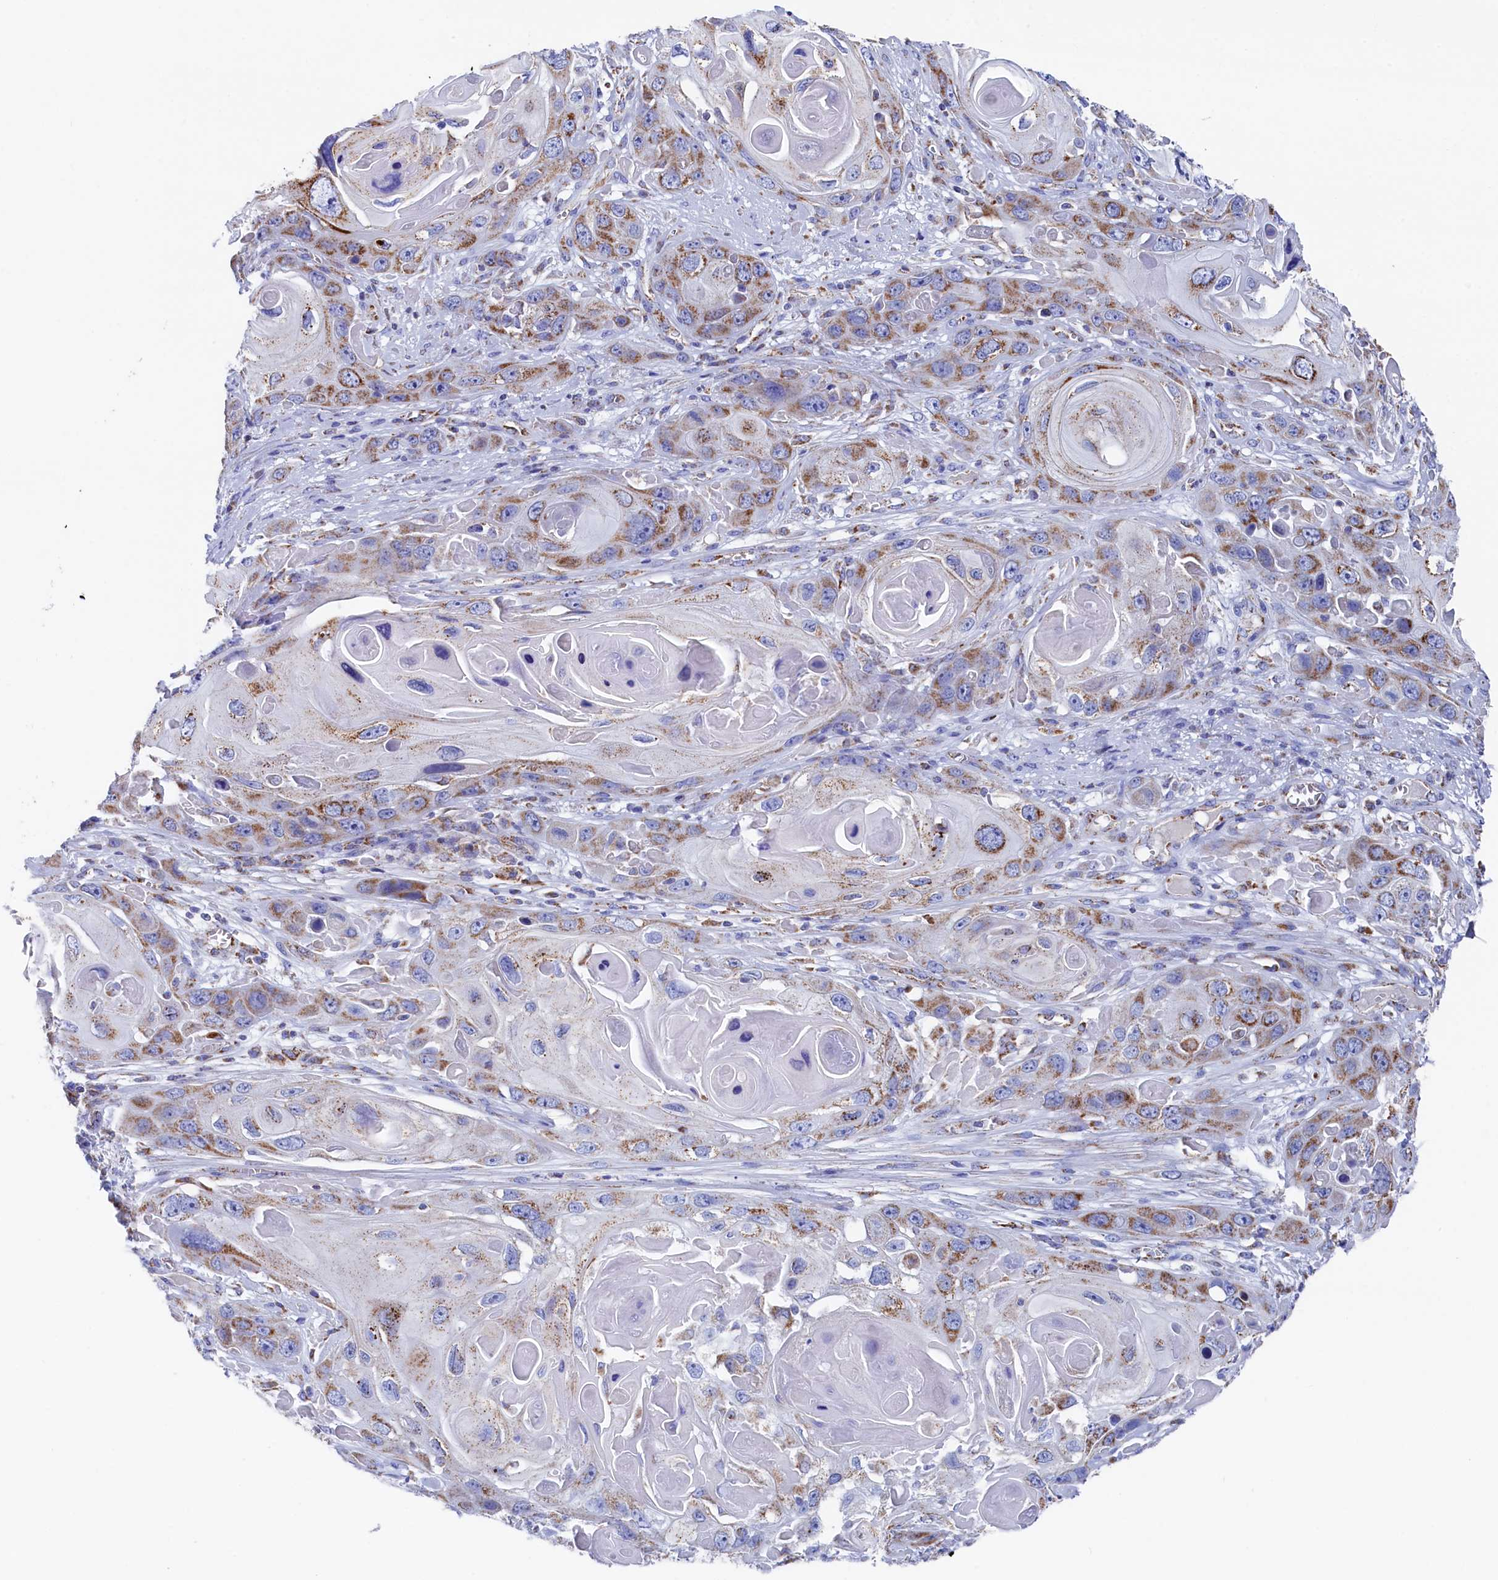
{"staining": {"intensity": "moderate", "quantity": ">75%", "location": "cytoplasmic/membranous"}, "tissue": "skin cancer", "cell_type": "Tumor cells", "image_type": "cancer", "snomed": [{"axis": "morphology", "description": "Squamous cell carcinoma, NOS"}, {"axis": "topography", "description": "Skin"}], "caption": "Skin squamous cell carcinoma was stained to show a protein in brown. There is medium levels of moderate cytoplasmic/membranous positivity in approximately >75% of tumor cells.", "gene": "MMAB", "patient": {"sex": "male", "age": 55}}